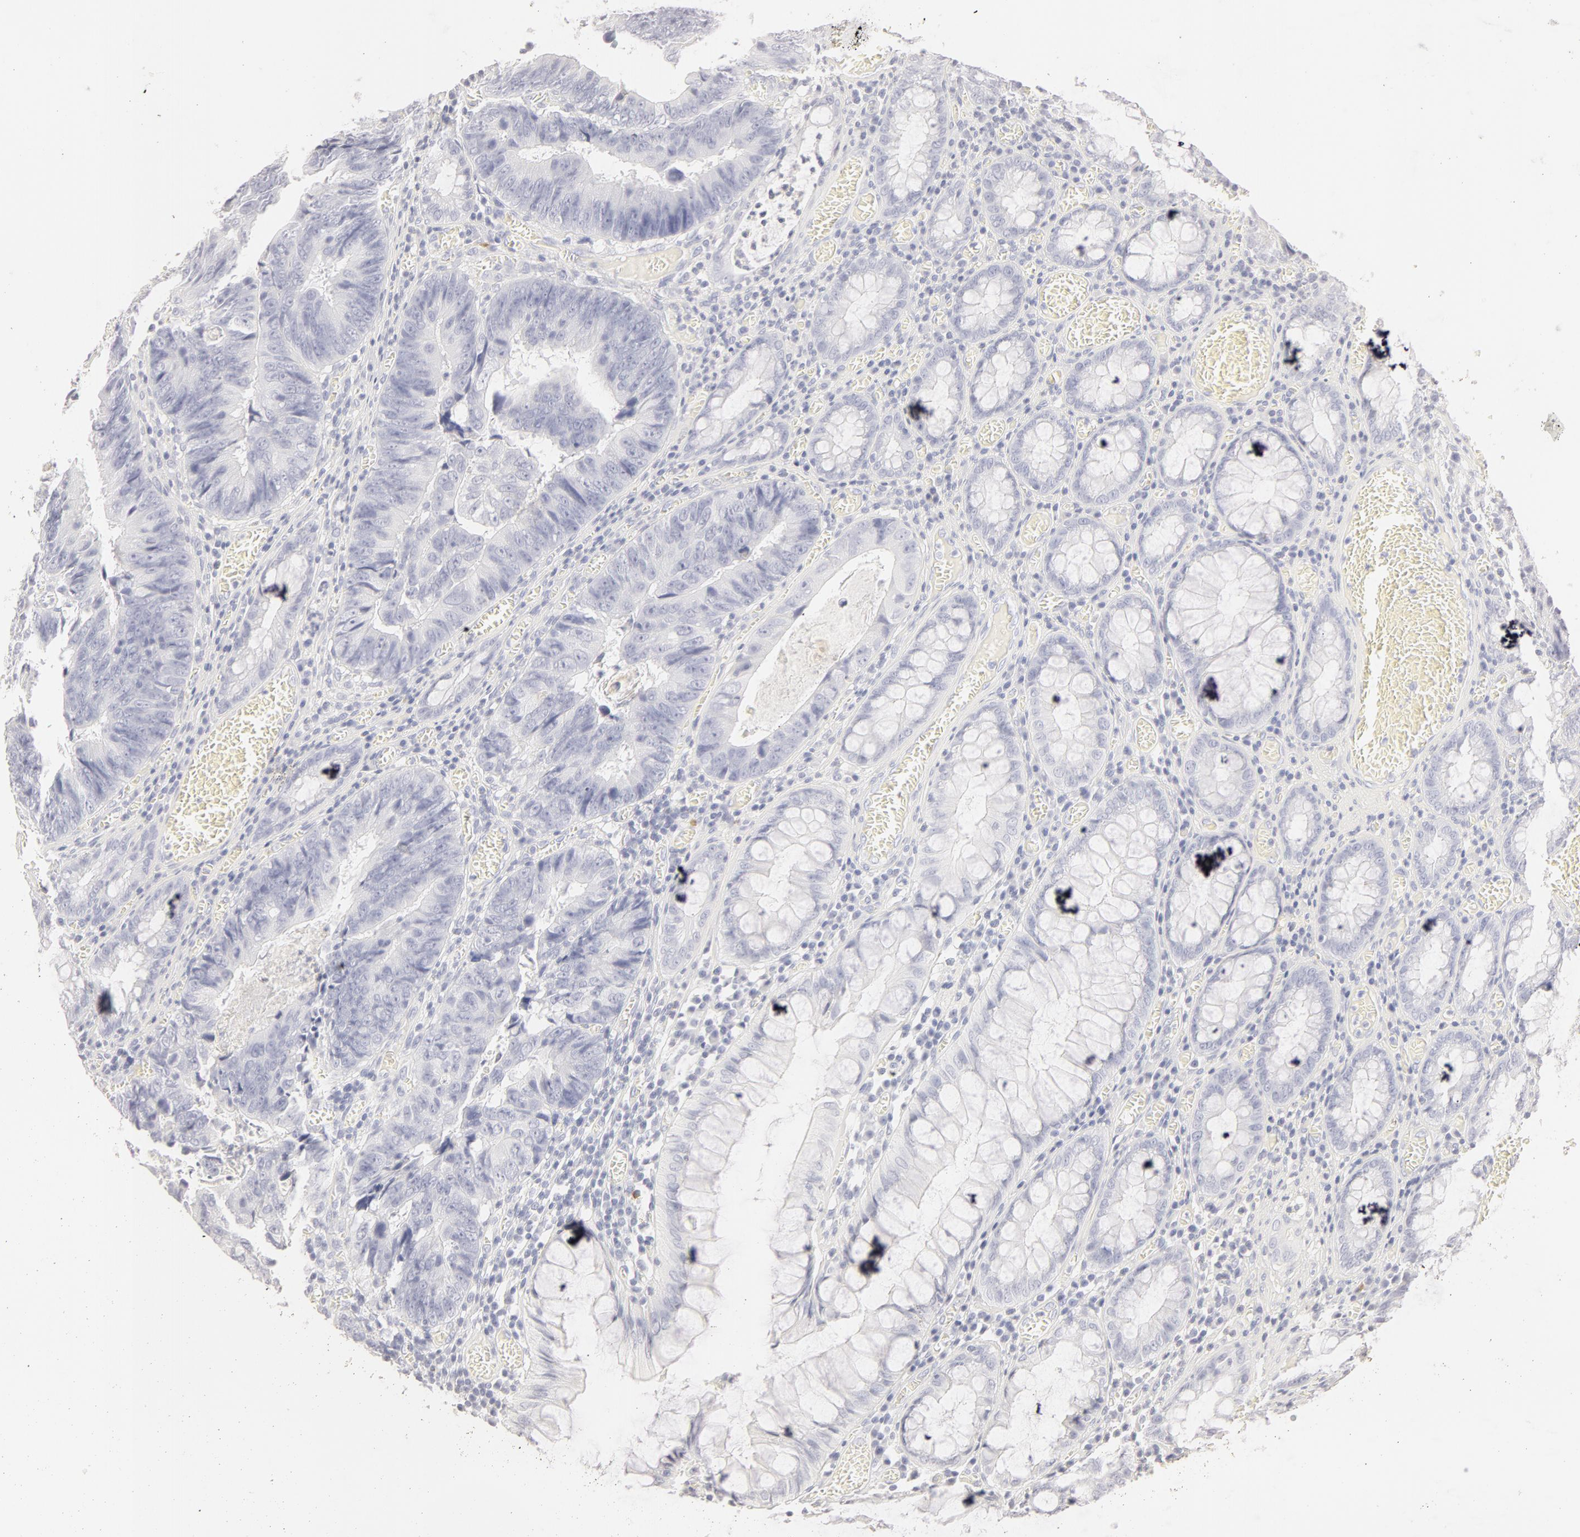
{"staining": {"intensity": "negative", "quantity": "none", "location": "none"}, "tissue": "colorectal cancer", "cell_type": "Tumor cells", "image_type": "cancer", "snomed": [{"axis": "morphology", "description": "Adenocarcinoma, NOS"}, {"axis": "topography", "description": "Rectum"}], "caption": "Image shows no protein positivity in tumor cells of colorectal adenocarcinoma tissue.", "gene": "LGALS7B", "patient": {"sex": "female", "age": 98}}